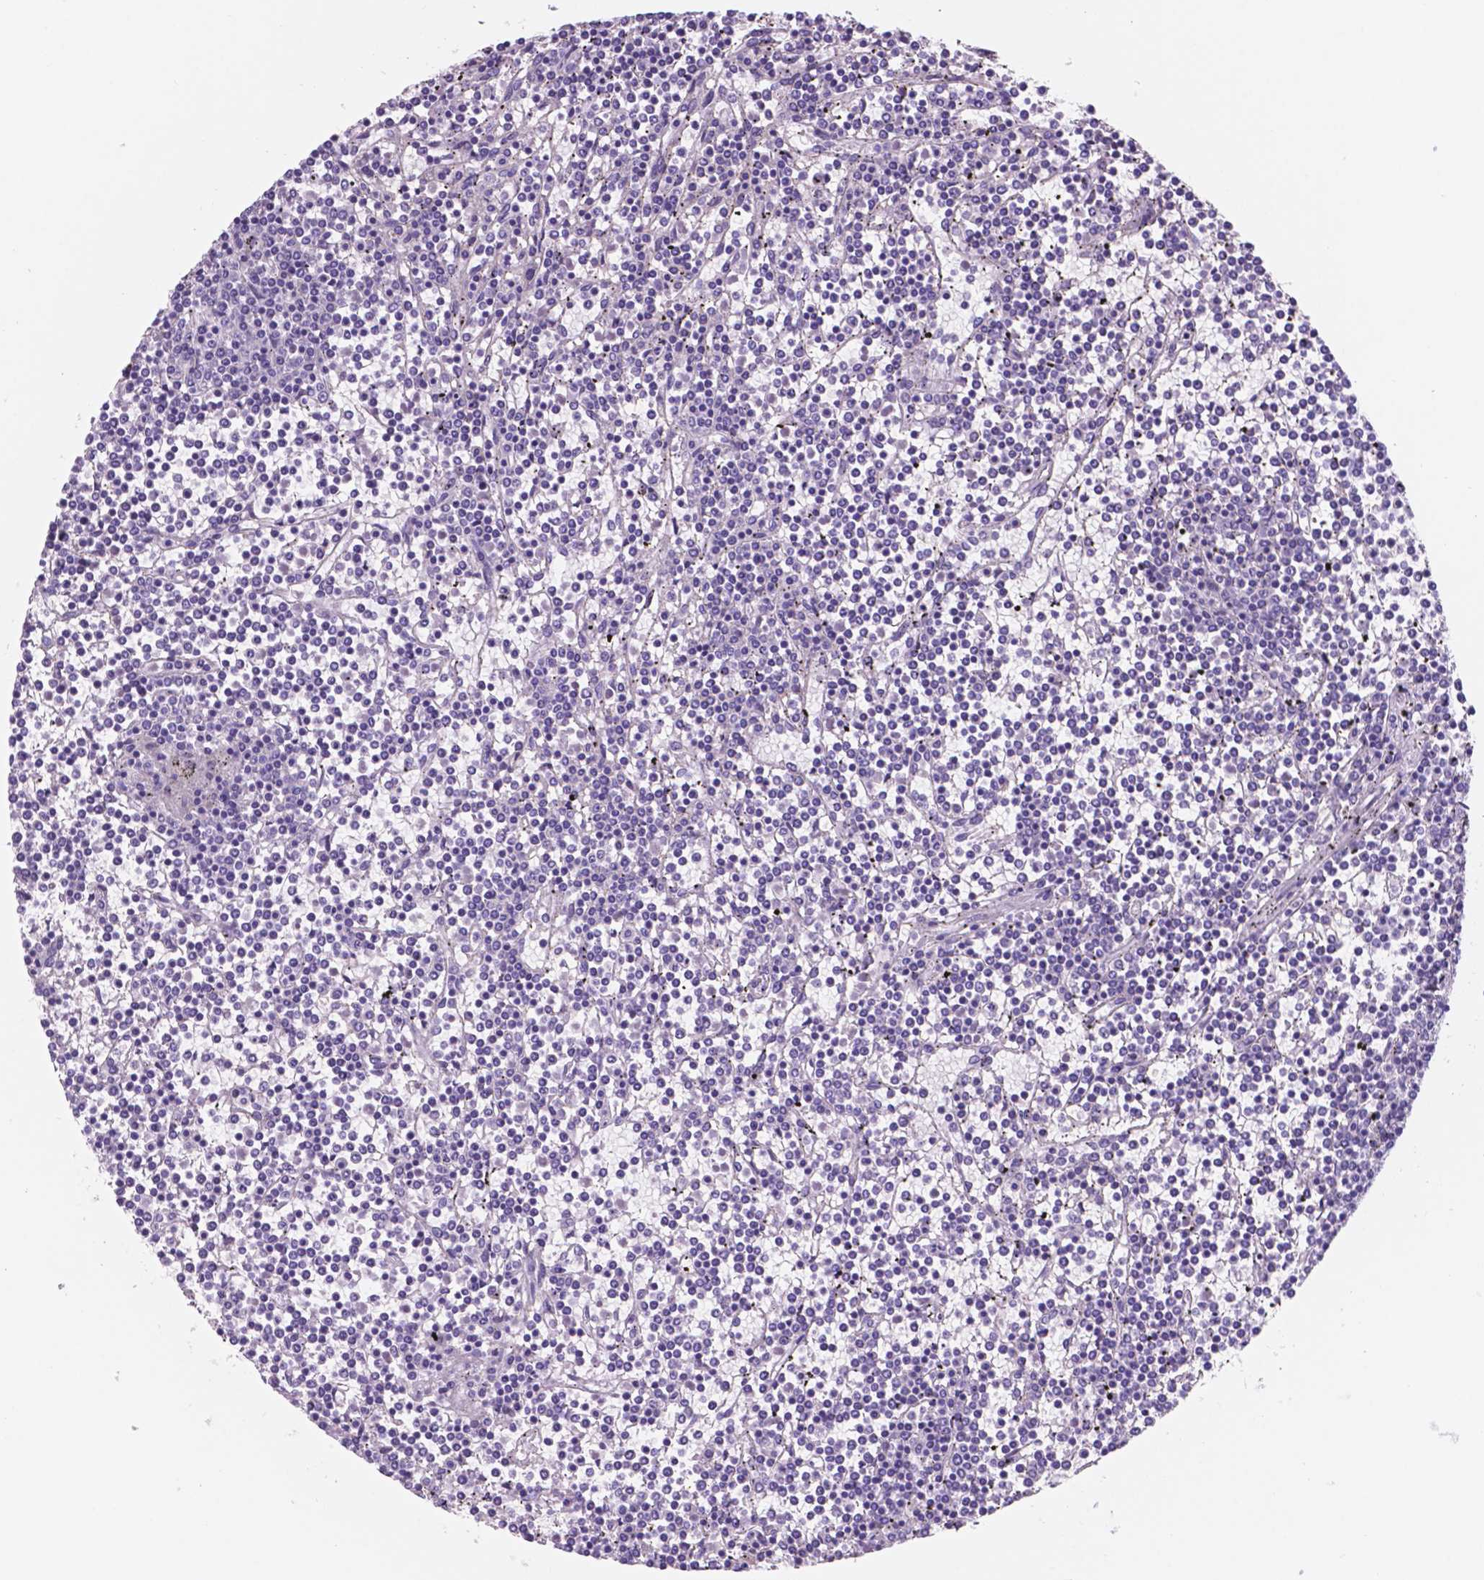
{"staining": {"intensity": "negative", "quantity": "none", "location": "none"}, "tissue": "lymphoma", "cell_type": "Tumor cells", "image_type": "cancer", "snomed": [{"axis": "morphology", "description": "Malignant lymphoma, non-Hodgkin's type, Low grade"}, {"axis": "topography", "description": "Spleen"}], "caption": "DAB (3,3'-diaminobenzidine) immunohistochemical staining of human low-grade malignant lymphoma, non-Hodgkin's type displays no significant staining in tumor cells.", "gene": "TOR2A", "patient": {"sex": "female", "age": 19}}